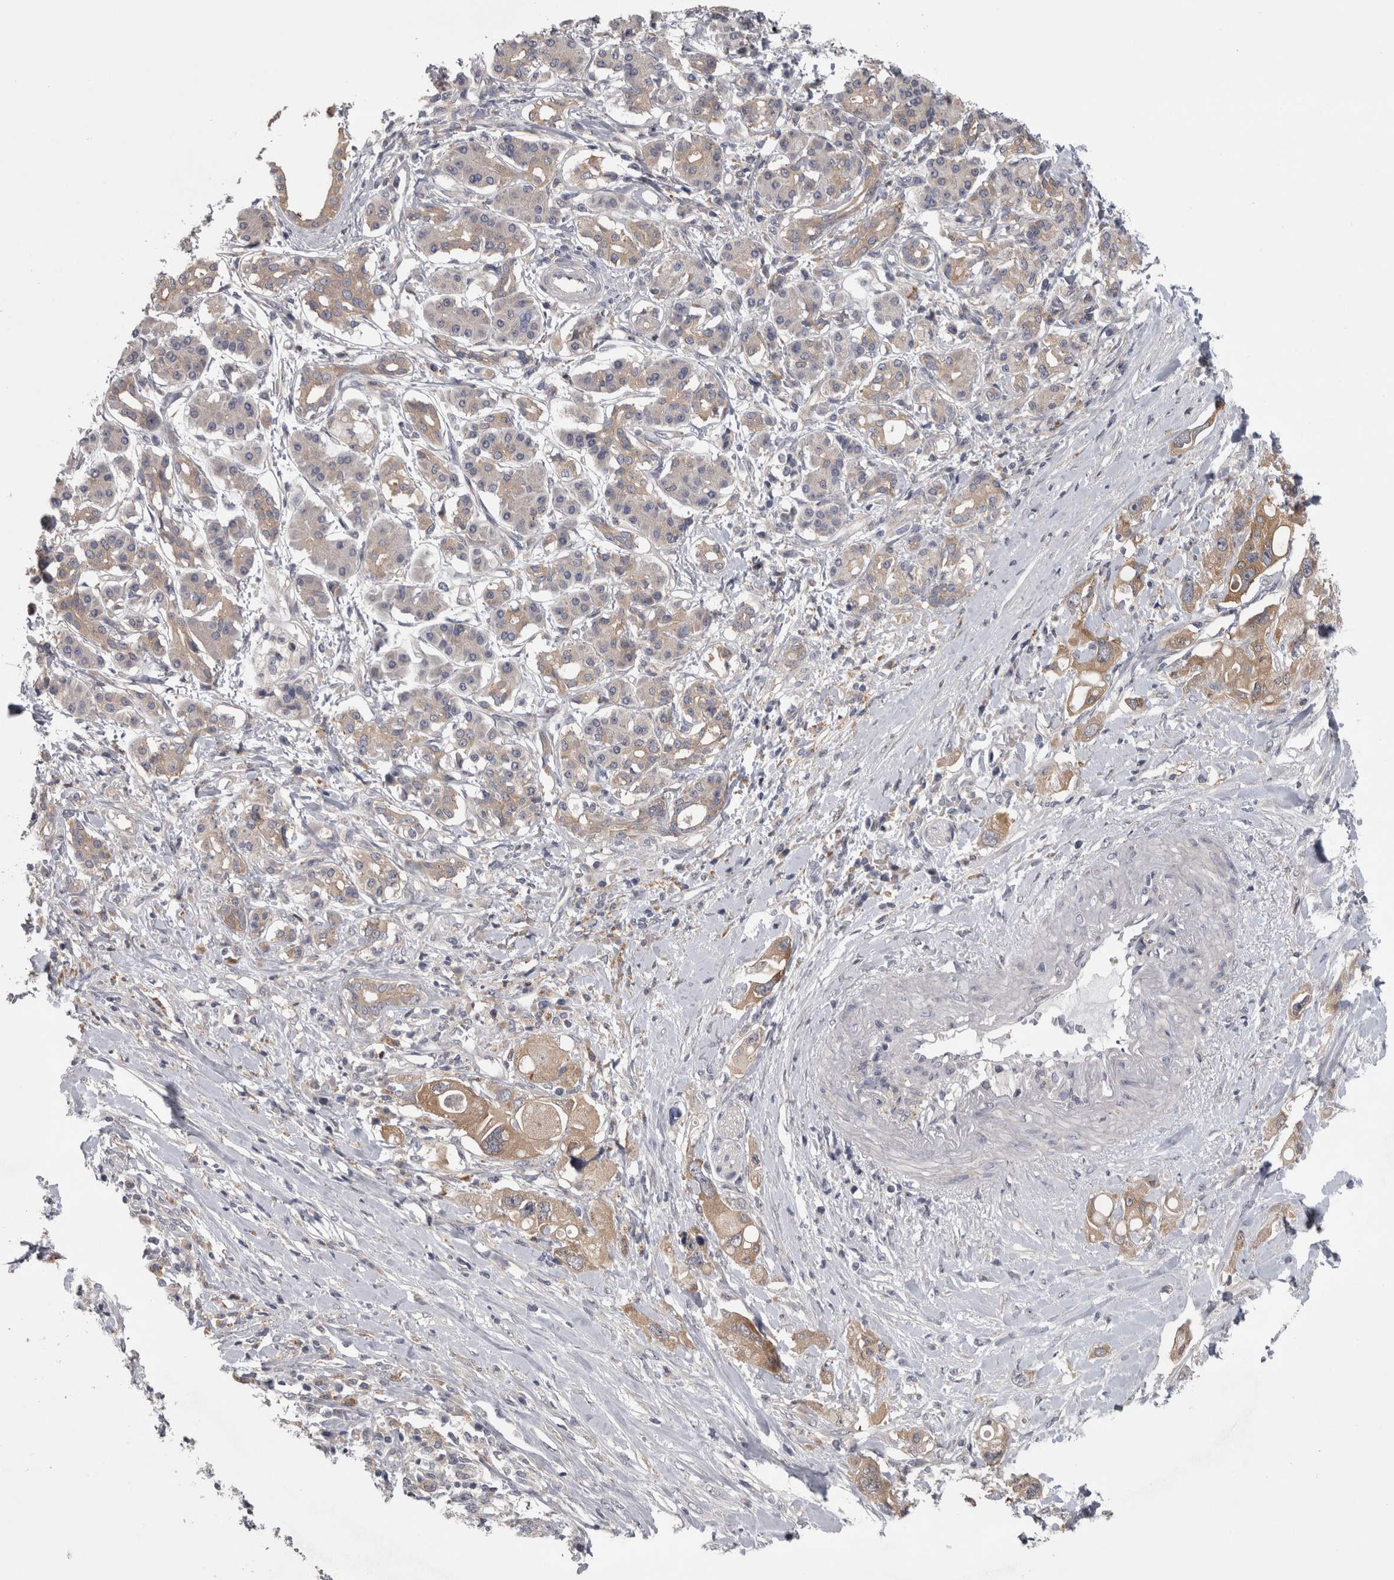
{"staining": {"intensity": "moderate", "quantity": ">75%", "location": "cytoplasmic/membranous"}, "tissue": "pancreatic cancer", "cell_type": "Tumor cells", "image_type": "cancer", "snomed": [{"axis": "morphology", "description": "Adenocarcinoma, NOS"}, {"axis": "topography", "description": "Pancreas"}], "caption": "Immunohistochemical staining of pancreatic cancer (adenocarcinoma) displays medium levels of moderate cytoplasmic/membranous expression in approximately >75% of tumor cells.", "gene": "PRKCI", "patient": {"sex": "female", "age": 56}}